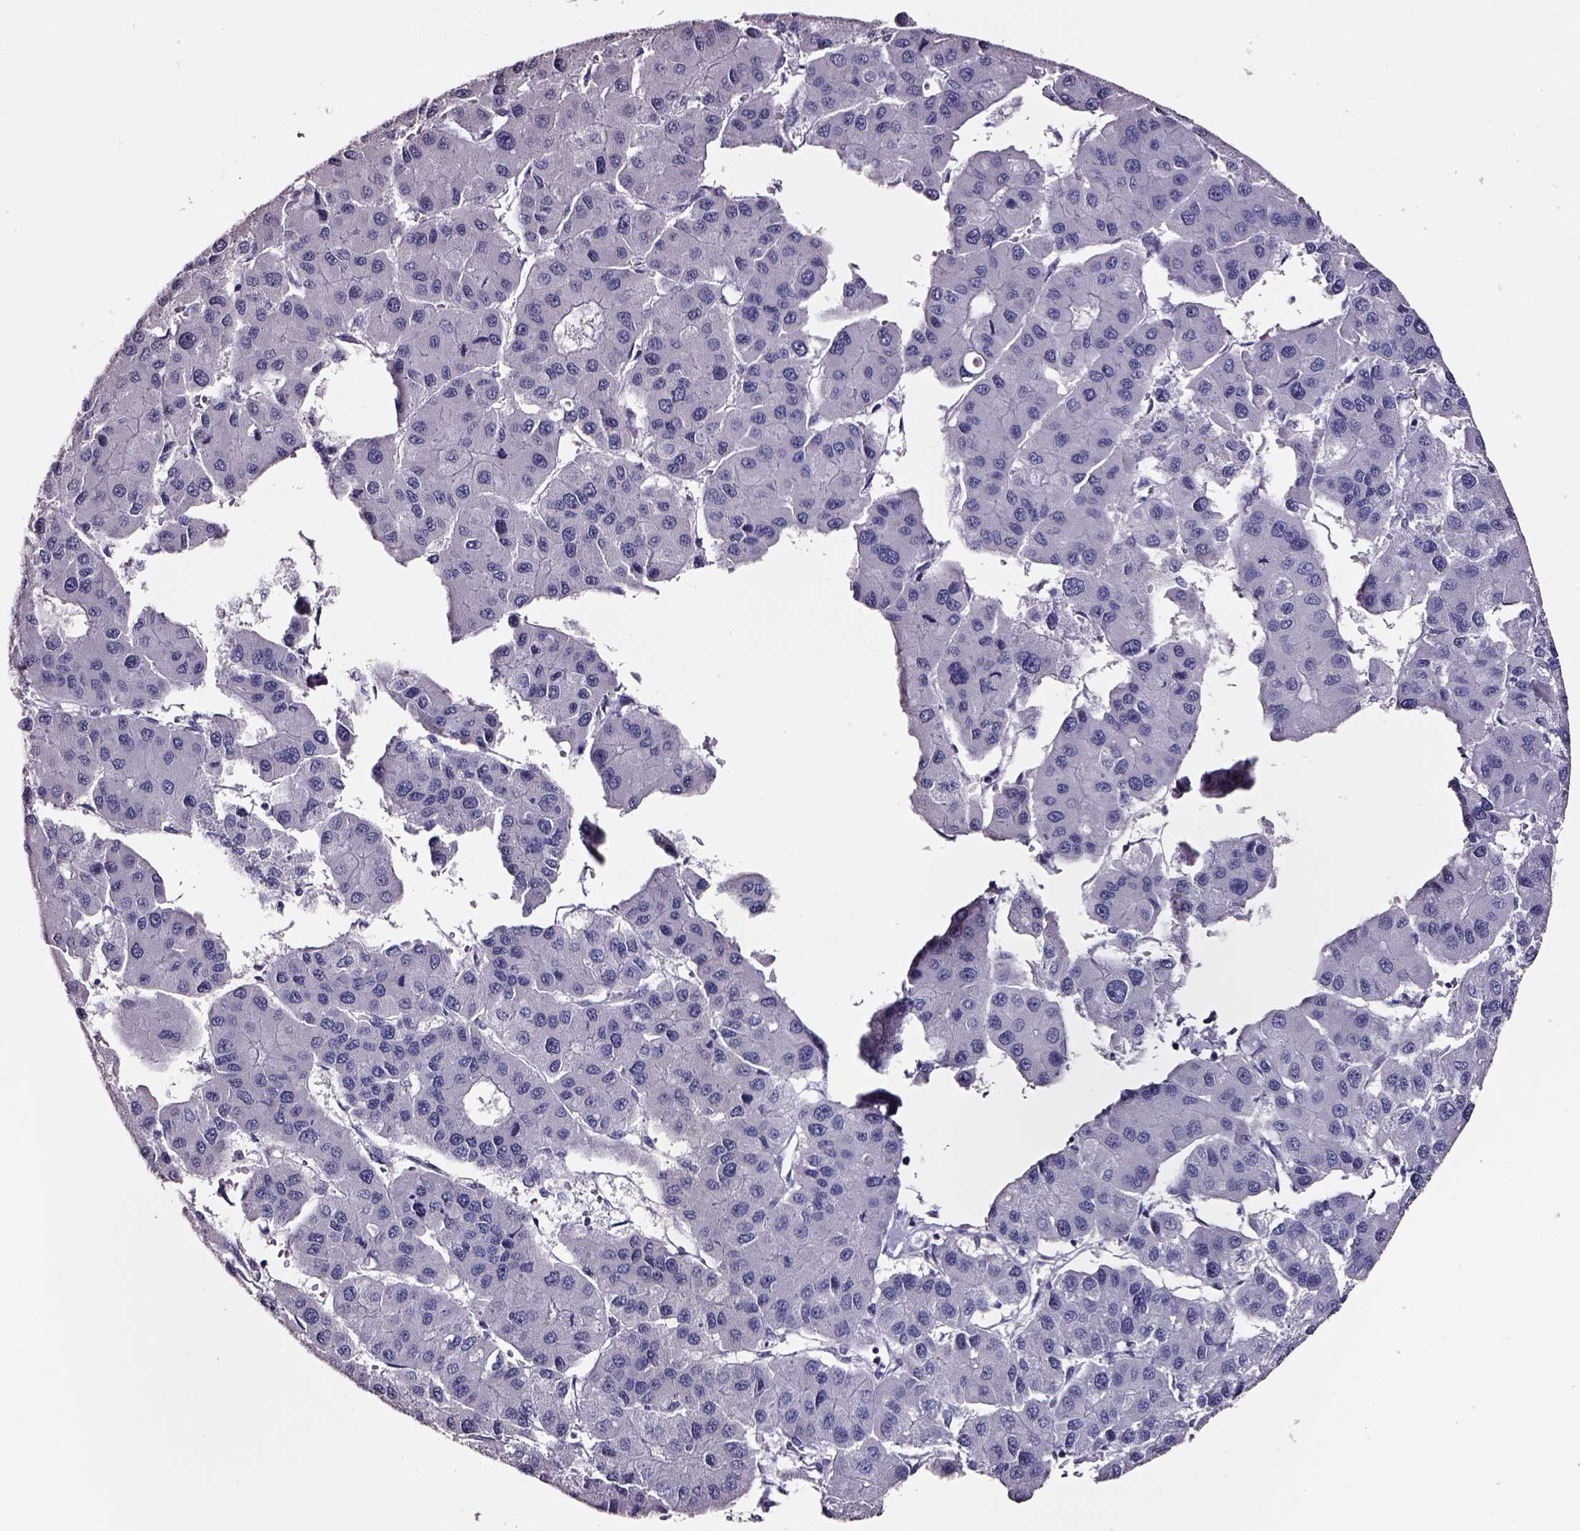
{"staining": {"intensity": "negative", "quantity": "none", "location": "none"}, "tissue": "liver cancer", "cell_type": "Tumor cells", "image_type": "cancer", "snomed": [{"axis": "morphology", "description": "Carcinoma, Hepatocellular, NOS"}, {"axis": "topography", "description": "Liver"}], "caption": "Liver cancer stained for a protein using IHC demonstrates no expression tumor cells.", "gene": "SMIM17", "patient": {"sex": "male", "age": 73}}